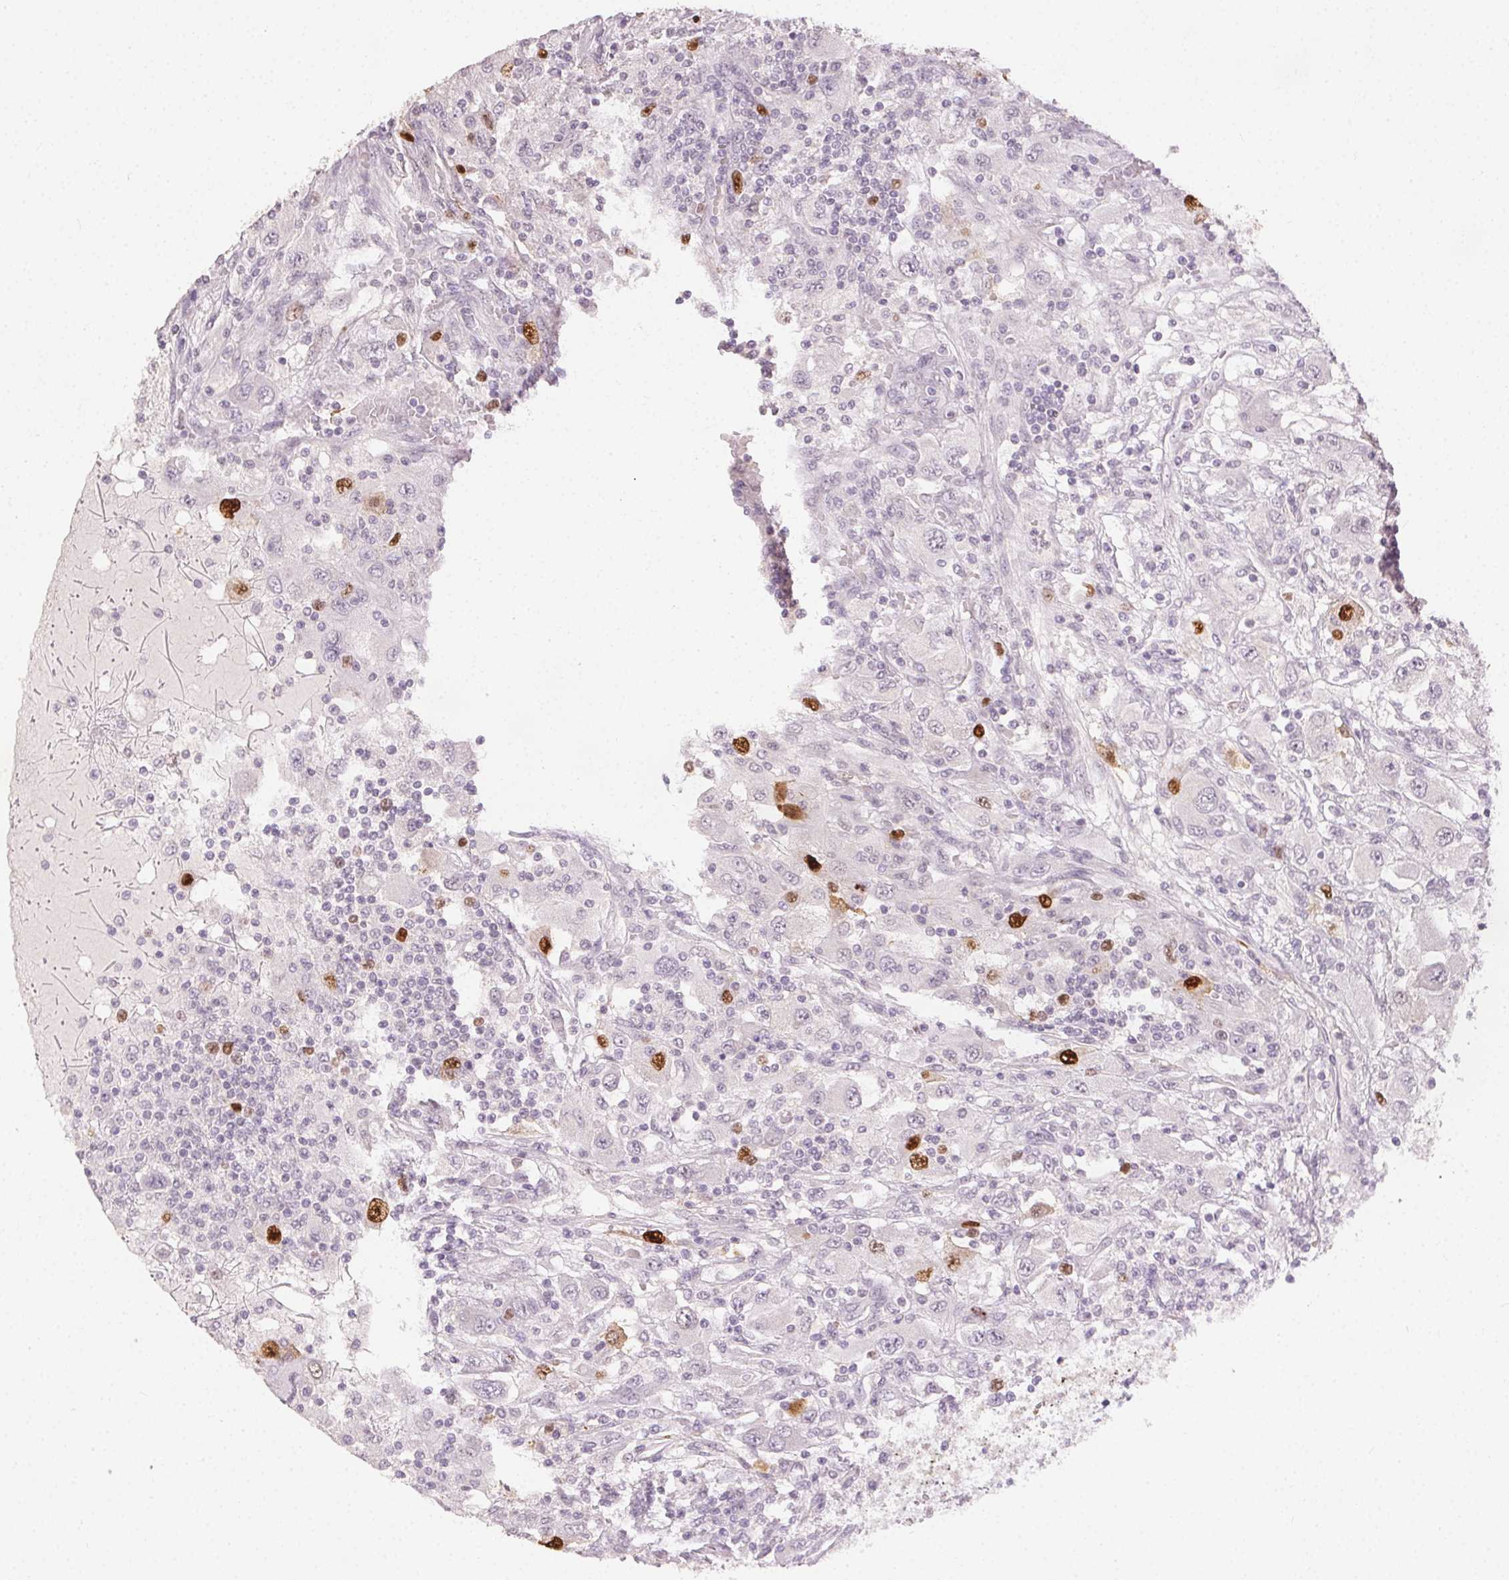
{"staining": {"intensity": "moderate", "quantity": "<25%", "location": "nuclear"}, "tissue": "renal cancer", "cell_type": "Tumor cells", "image_type": "cancer", "snomed": [{"axis": "morphology", "description": "Adenocarcinoma, NOS"}, {"axis": "topography", "description": "Kidney"}], "caption": "Renal cancer (adenocarcinoma) stained with immunohistochemistry displays moderate nuclear staining in approximately <25% of tumor cells.", "gene": "ANLN", "patient": {"sex": "female", "age": 67}}